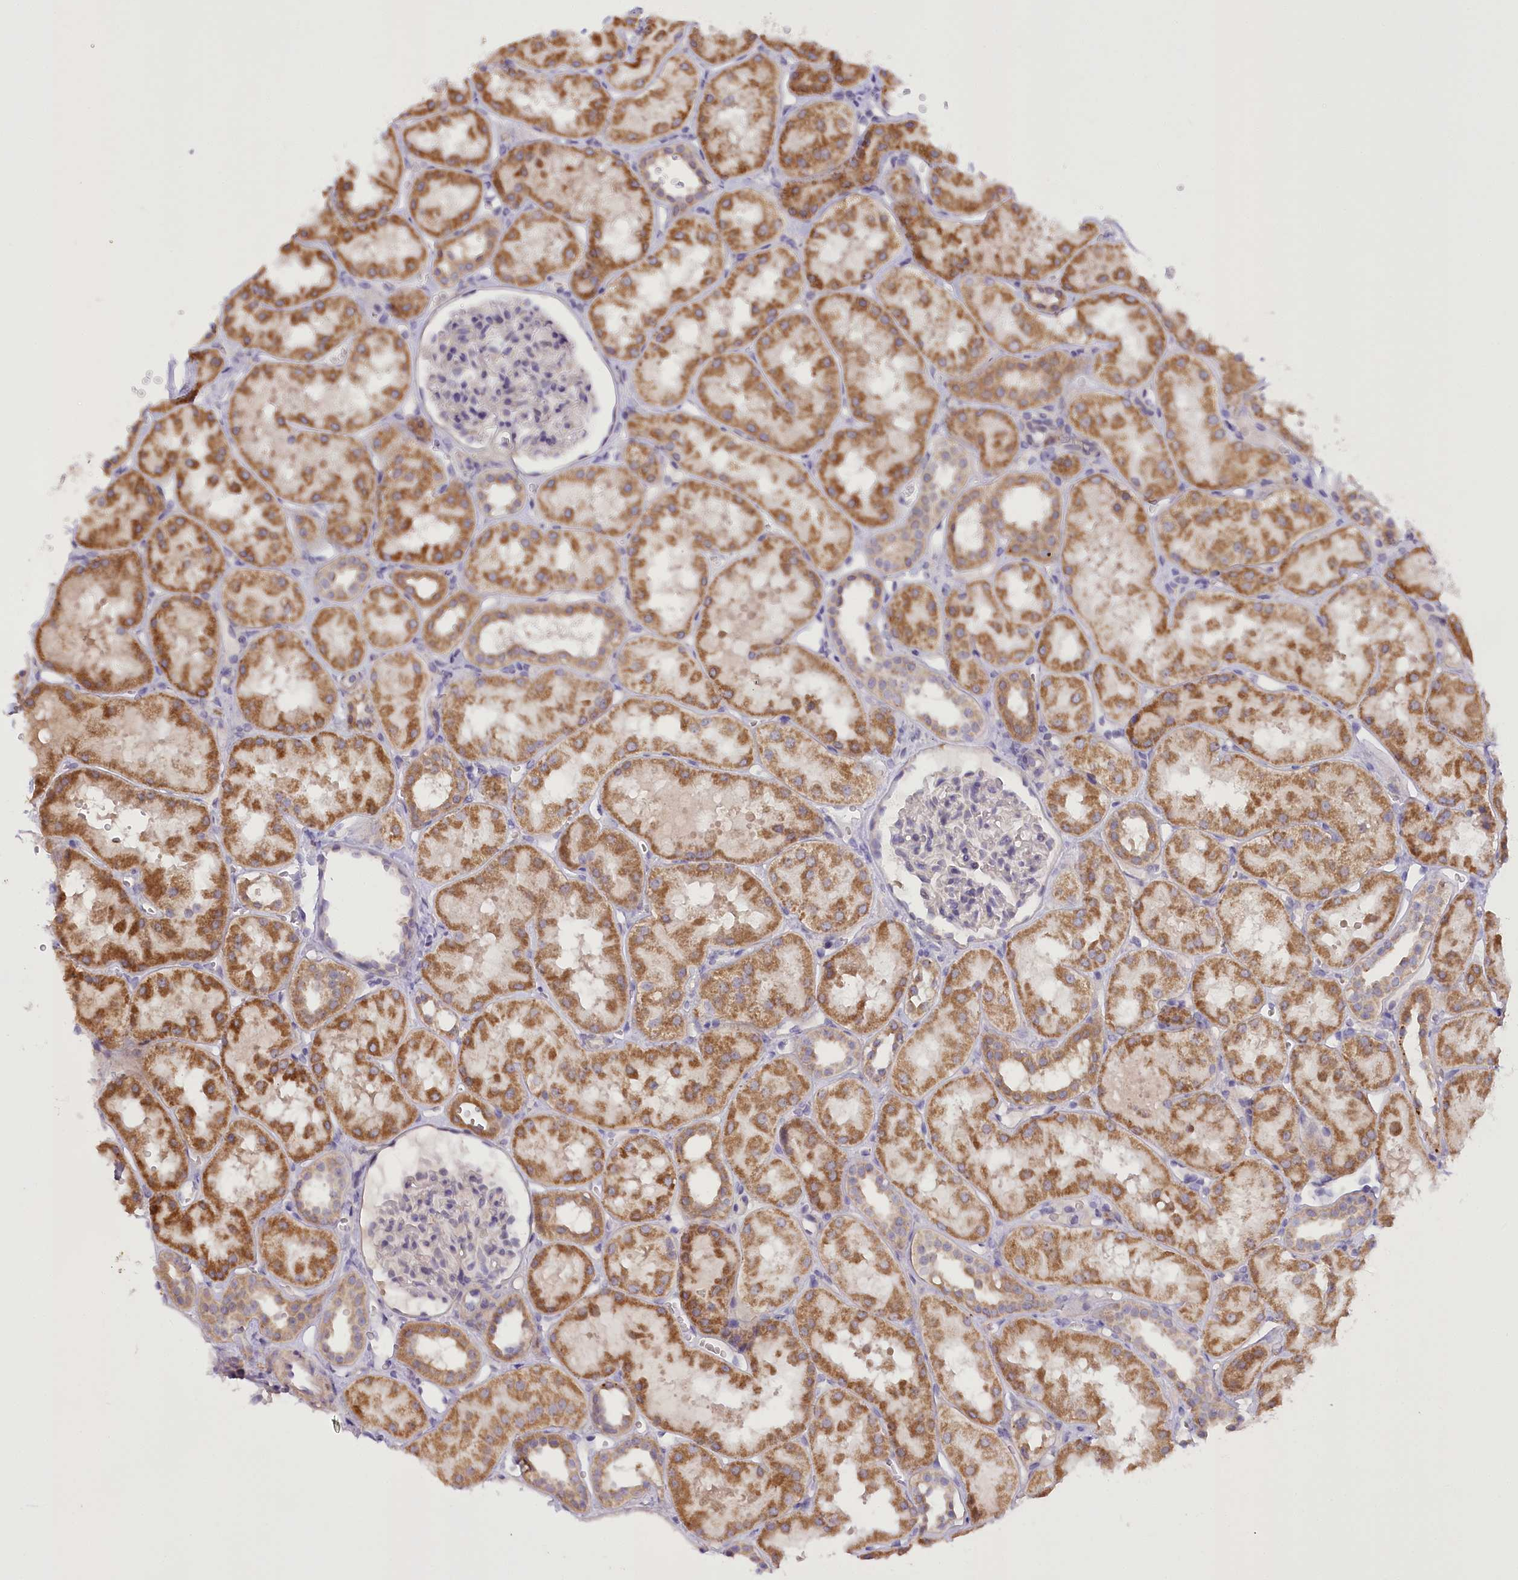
{"staining": {"intensity": "negative", "quantity": "none", "location": "none"}, "tissue": "kidney", "cell_type": "Cells in glomeruli", "image_type": "normal", "snomed": [{"axis": "morphology", "description": "Normal tissue, NOS"}, {"axis": "topography", "description": "Kidney"}, {"axis": "topography", "description": "Urinary bladder"}], "caption": "Immunohistochemical staining of unremarkable human kidney exhibits no significant positivity in cells in glomeruli.", "gene": "DCUN1D1", "patient": {"sex": "male", "age": 16}}